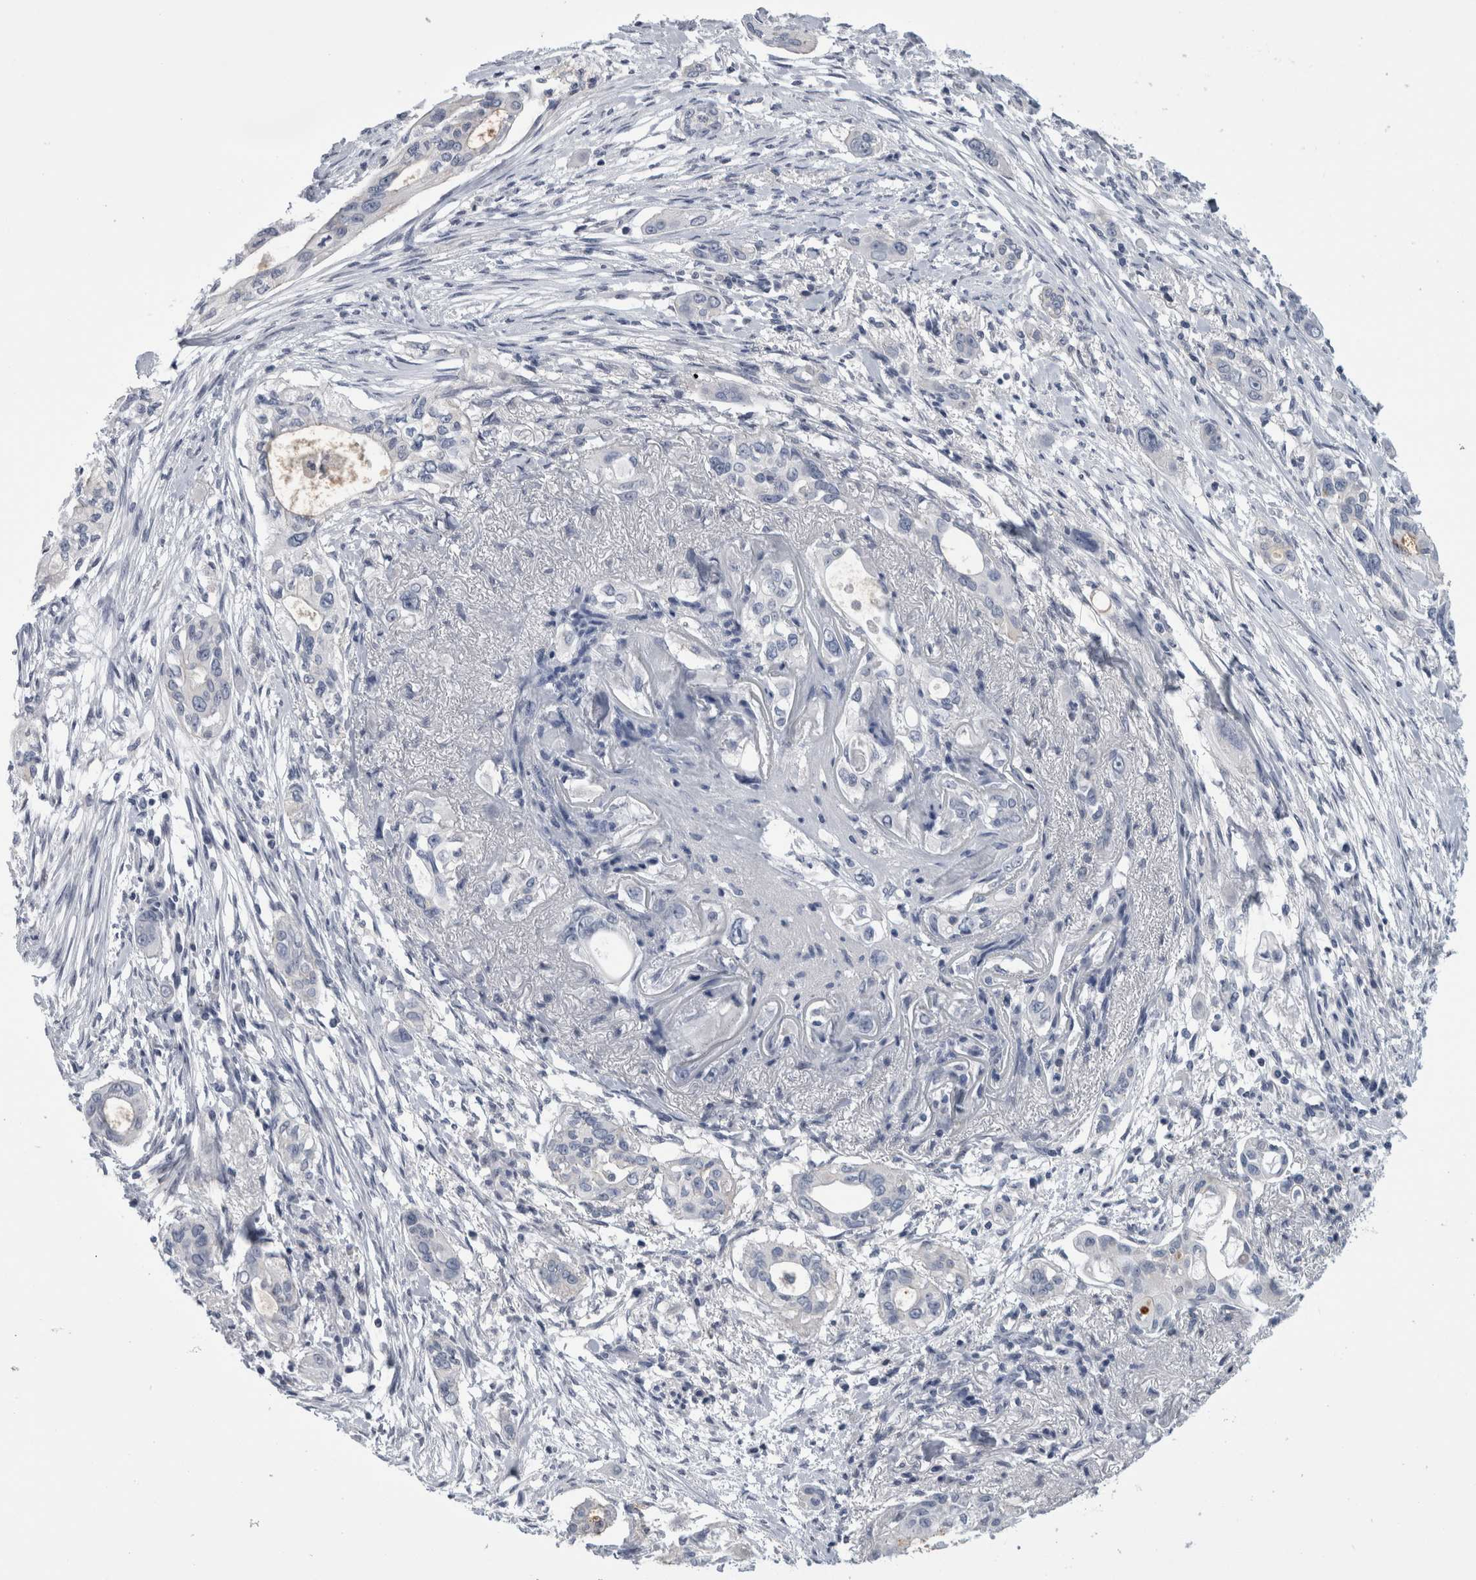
{"staining": {"intensity": "negative", "quantity": "none", "location": "none"}, "tissue": "pancreatic cancer", "cell_type": "Tumor cells", "image_type": "cancer", "snomed": [{"axis": "morphology", "description": "Adenocarcinoma, NOS"}, {"axis": "topography", "description": "Pancreas"}], "caption": "Immunohistochemistry (IHC) micrograph of human adenocarcinoma (pancreatic) stained for a protein (brown), which exhibits no expression in tumor cells. (Stains: DAB (3,3'-diaminobenzidine) immunohistochemistry (IHC) with hematoxylin counter stain, Microscopy: brightfield microscopy at high magnification).", "gene": "ANKFY1", "patient": {"sex": "female", "age": 60}}